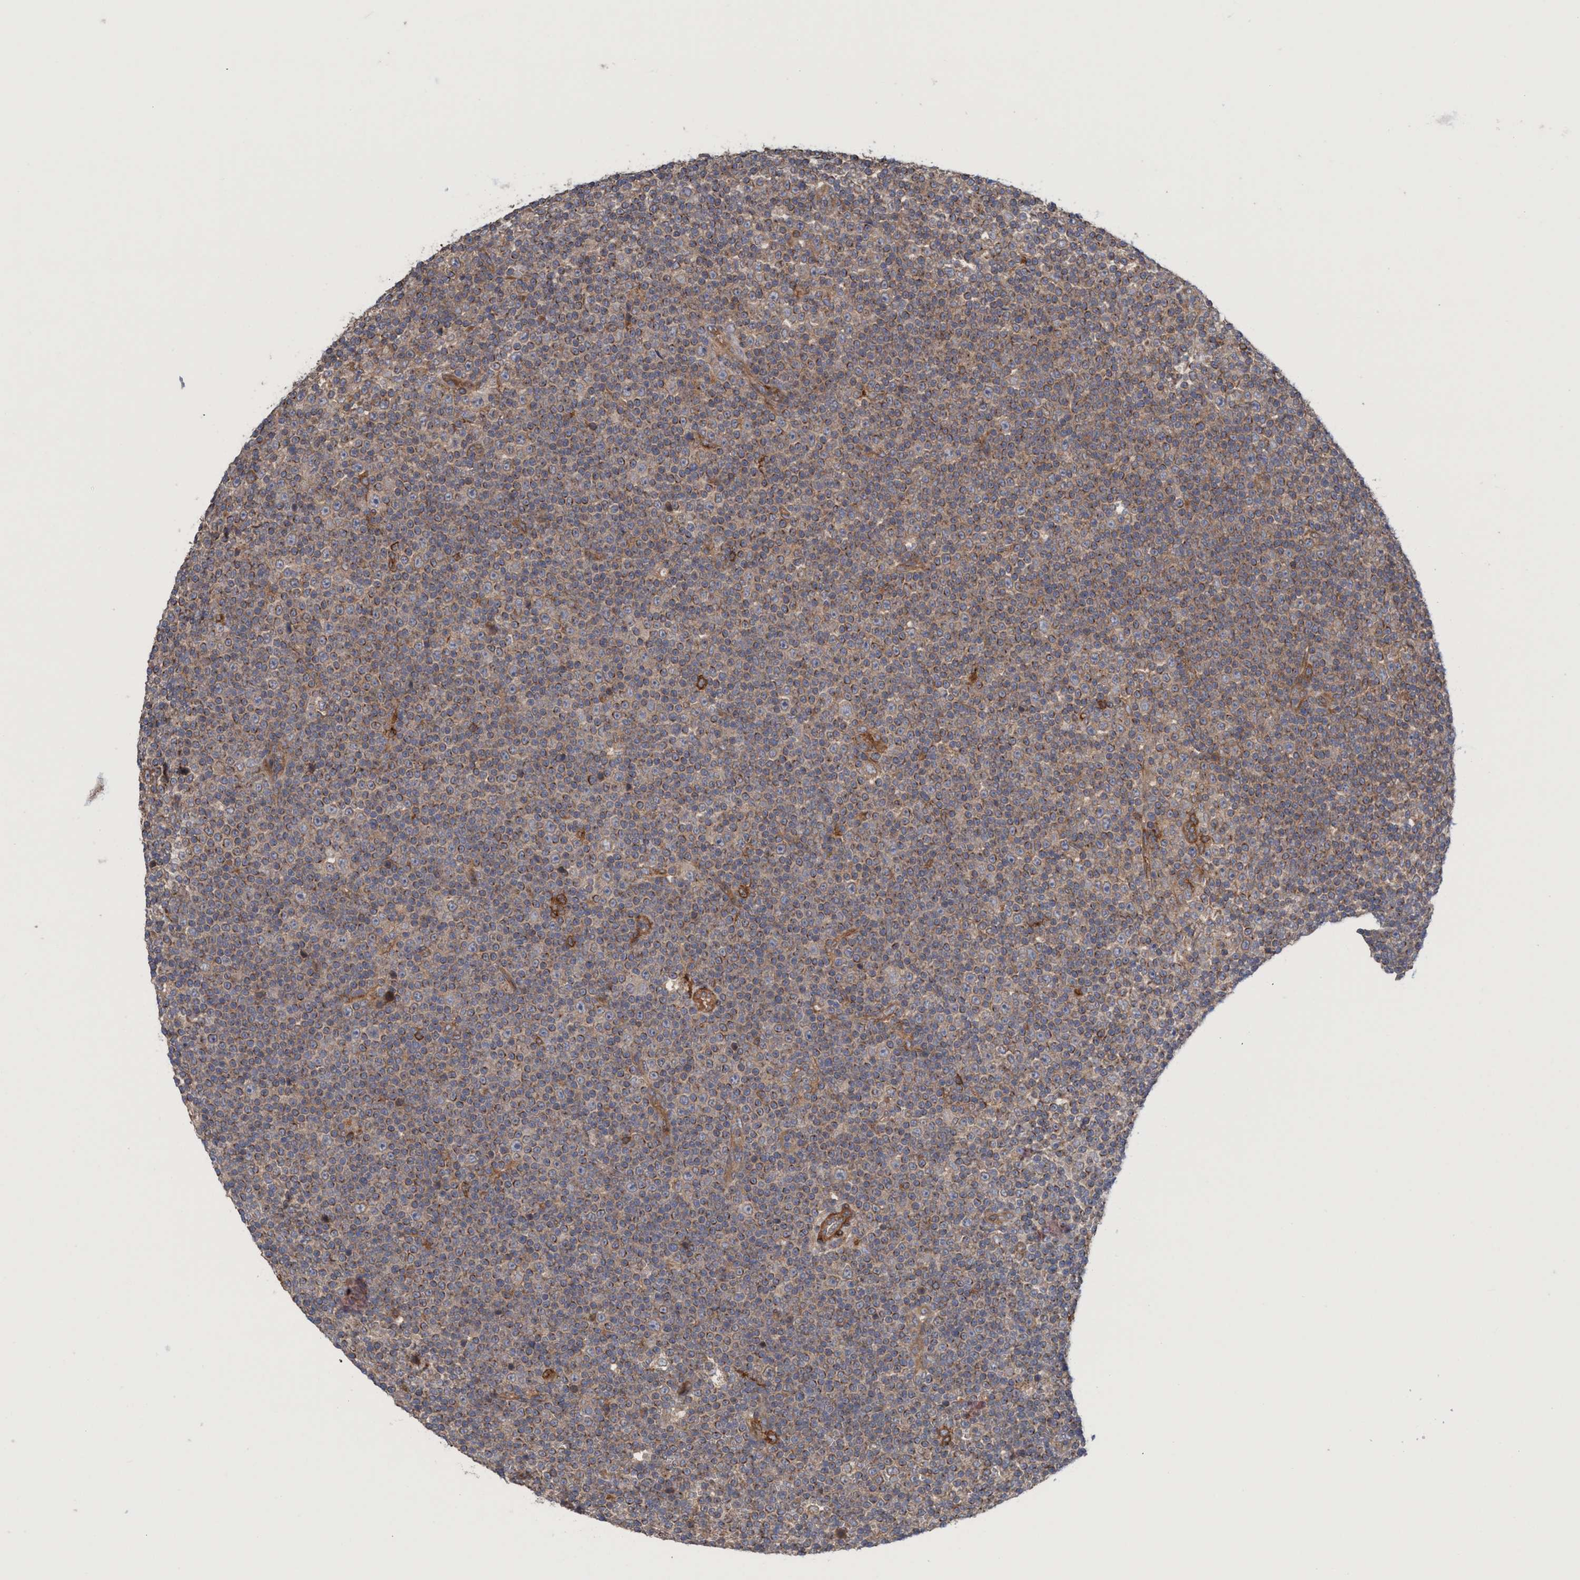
{"staining": {"intensity": "strong", "quantity": ">75%", "location": "cytoplasmic/membranous"}, "tissue": "lymphoma", "cell_type": "Tumor cells", "image_type": "cancer", "snomed": [{"axis": "morphology", "description": "Malignant lymphoma, non-Hodgkin's type, Low grade"}, {"axis": "topography", "description": "Lymph node"}], "caption": "Malignant lymphoma, non-Hodgkin's type (low-grade) stained with DAB immunohistochemistry shows high levels of strong cytoplasmic/membranous expression in approximately >75% of tumor cells.", "gene": "SPECC1", "patient": {"sex": "female", "age": 67}}